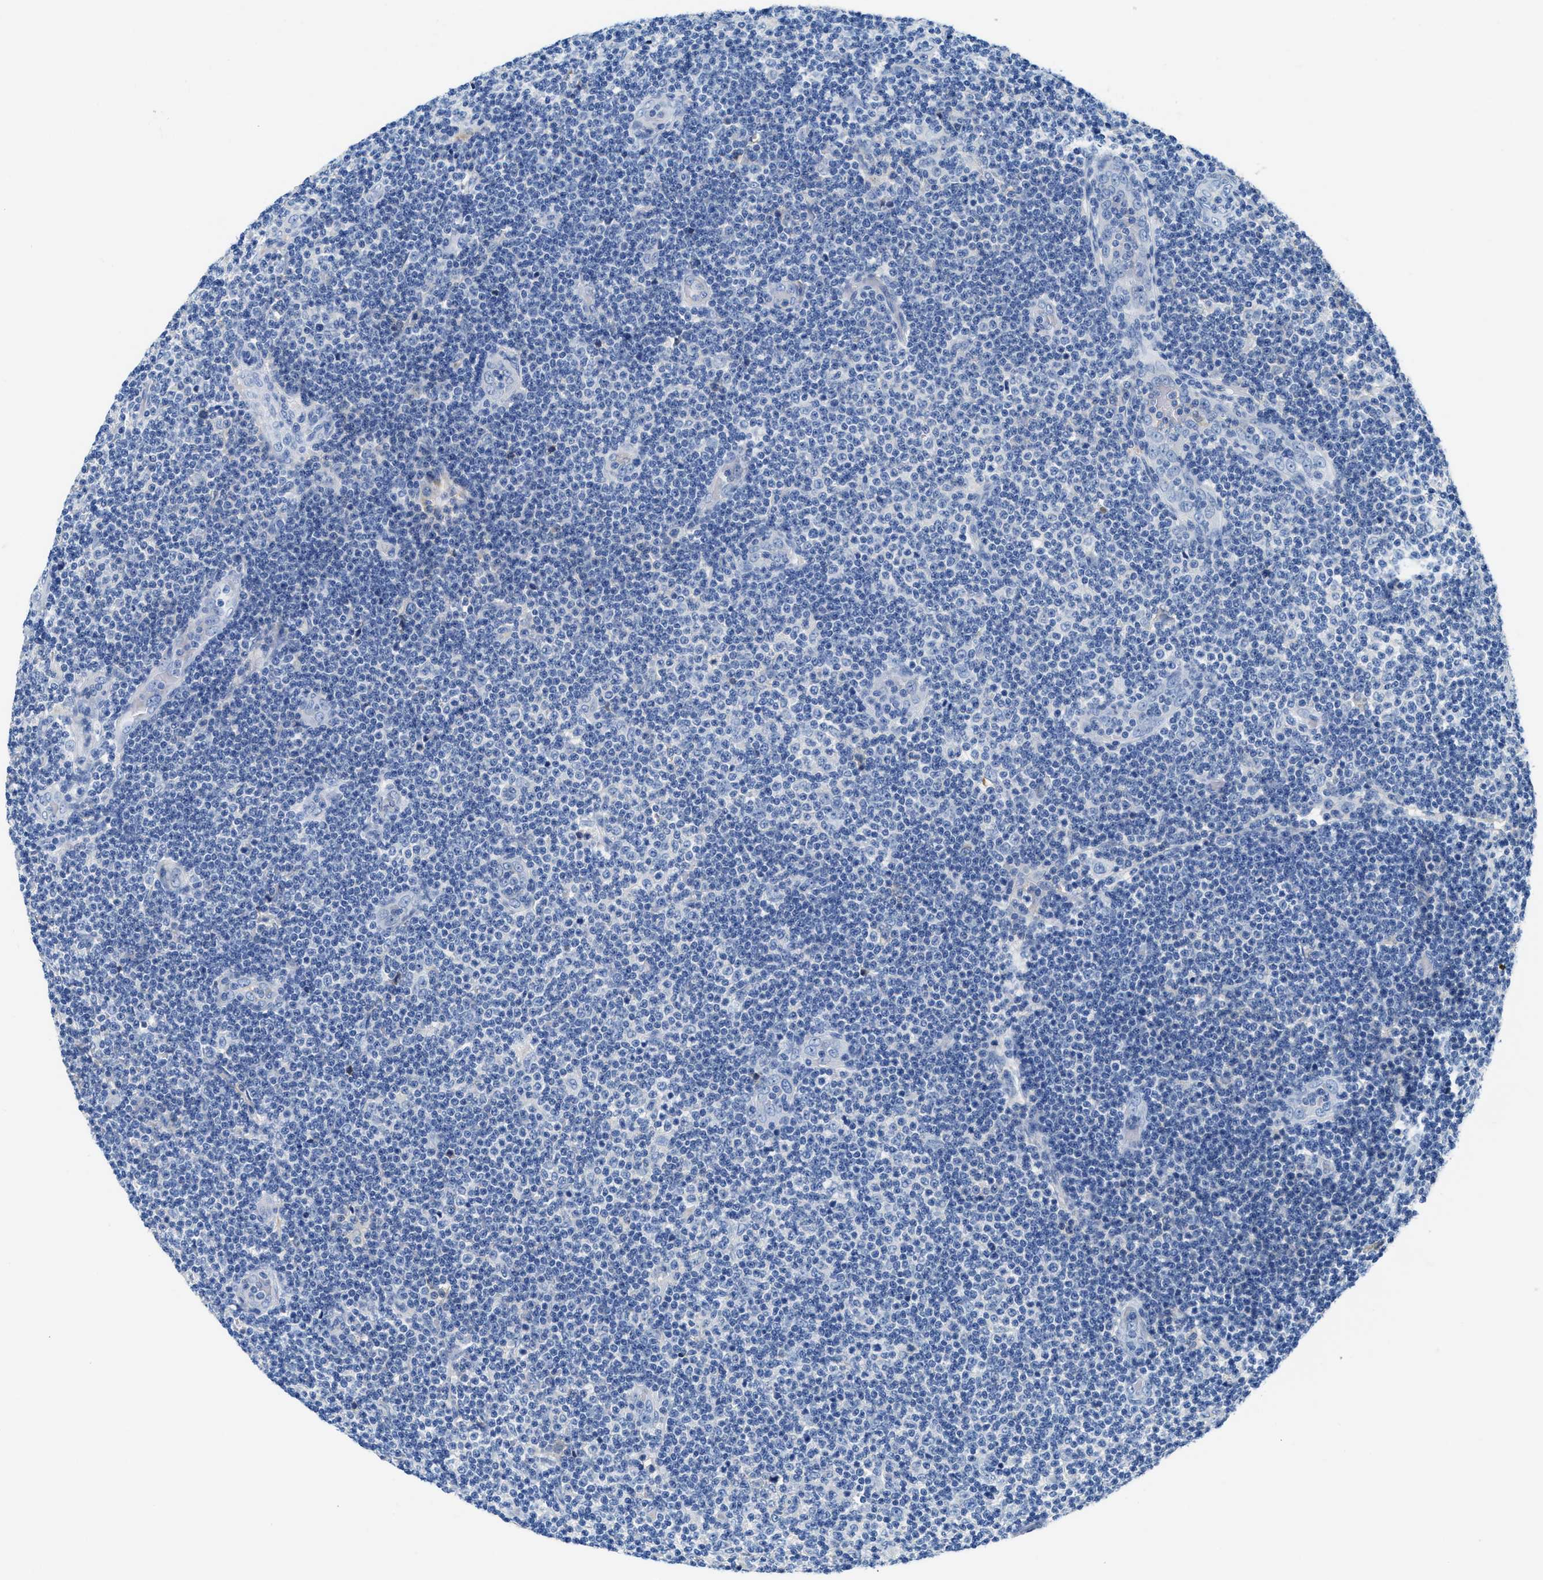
{"staining": {"intensity": "negative", "quantity": "none", "location": "none"}, "tissue": "lymphoma", "cell_type": "Tumor cells", "image_type": "cancer", "snomed": [{"axis": "morphology", "description": "Malignant lymphoma, non-Hodgkin's type, Low grade"}, {"axis": "topography", "description": "Lymph node"}], "caption": "Protein analysis of lymphoma exhibits no significant expression in tumor cells.", "gene": "GC", "patient": {"sex": "male", "age": 83}}